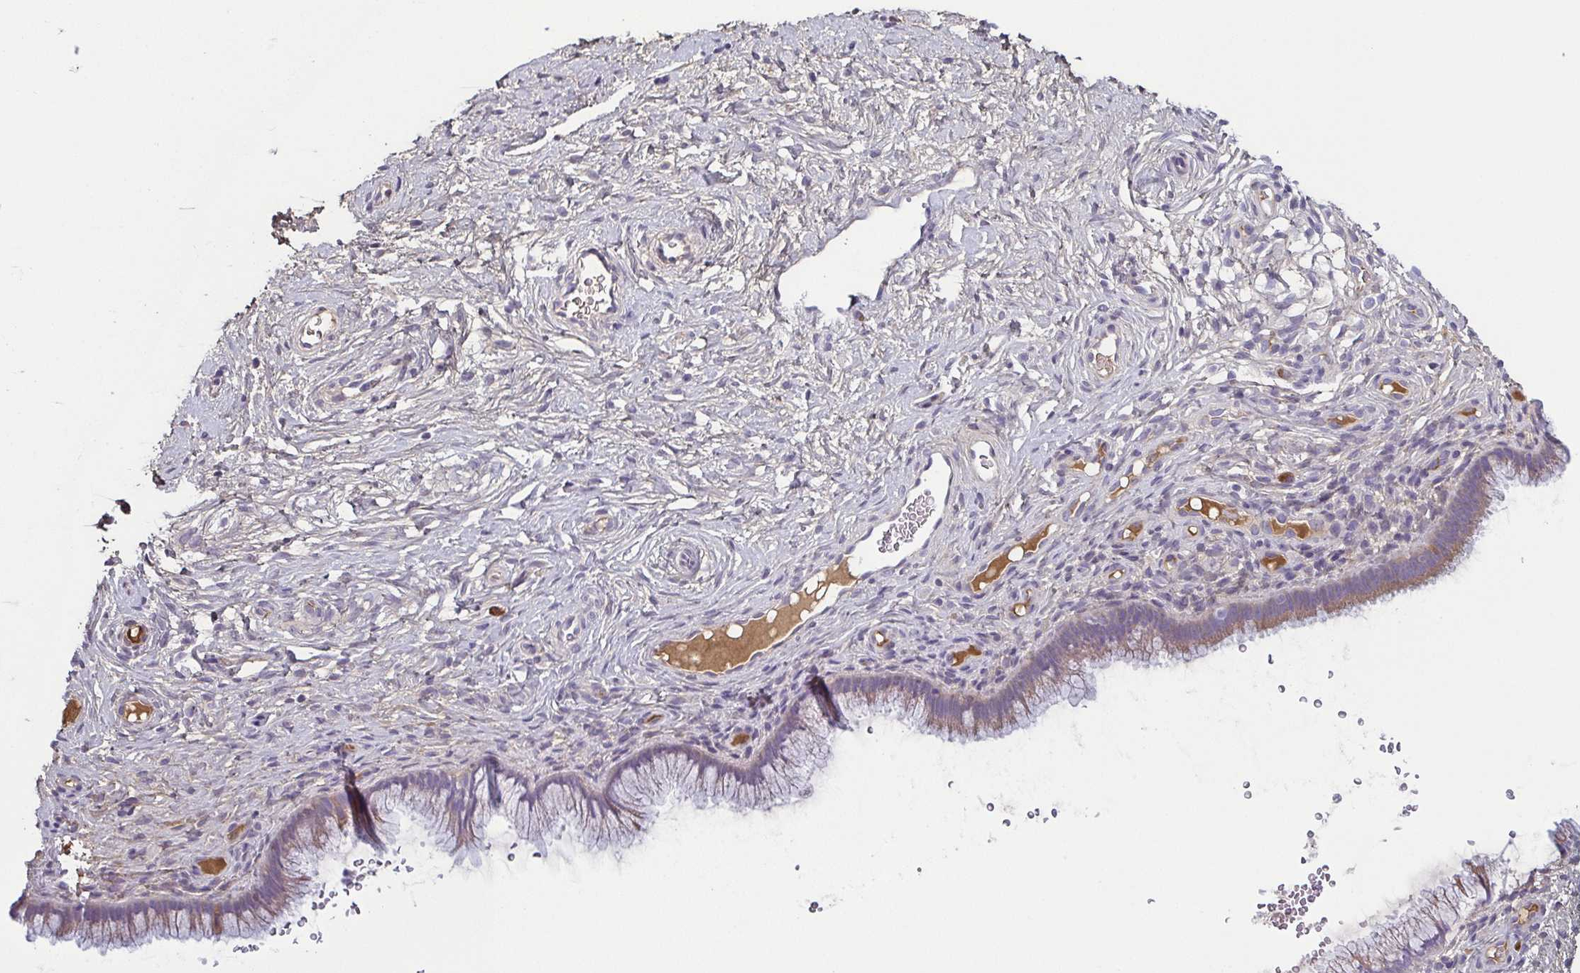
{"staining": {"intensity": "weak", "quantity": ">75%", "location": "cytoplasmic/membranous"}, "tissue": "cervix", "cell_type": "Glandular cells", "image_type": "normal", "snomed": [{"axis": "morphology", "description": "Normal tissue, NOS"}, {"axis": "topography", "description": "Cervix"}], "caption": "Immunohistochemistry image of unremarkable human cervix stained for a protein (brown), which reveals low levels of weak cytoplasmic/membranous expression in about >75% of glandular cells.", "gene": "ECM1", "patient": {"sex": "female", "age": 34}}